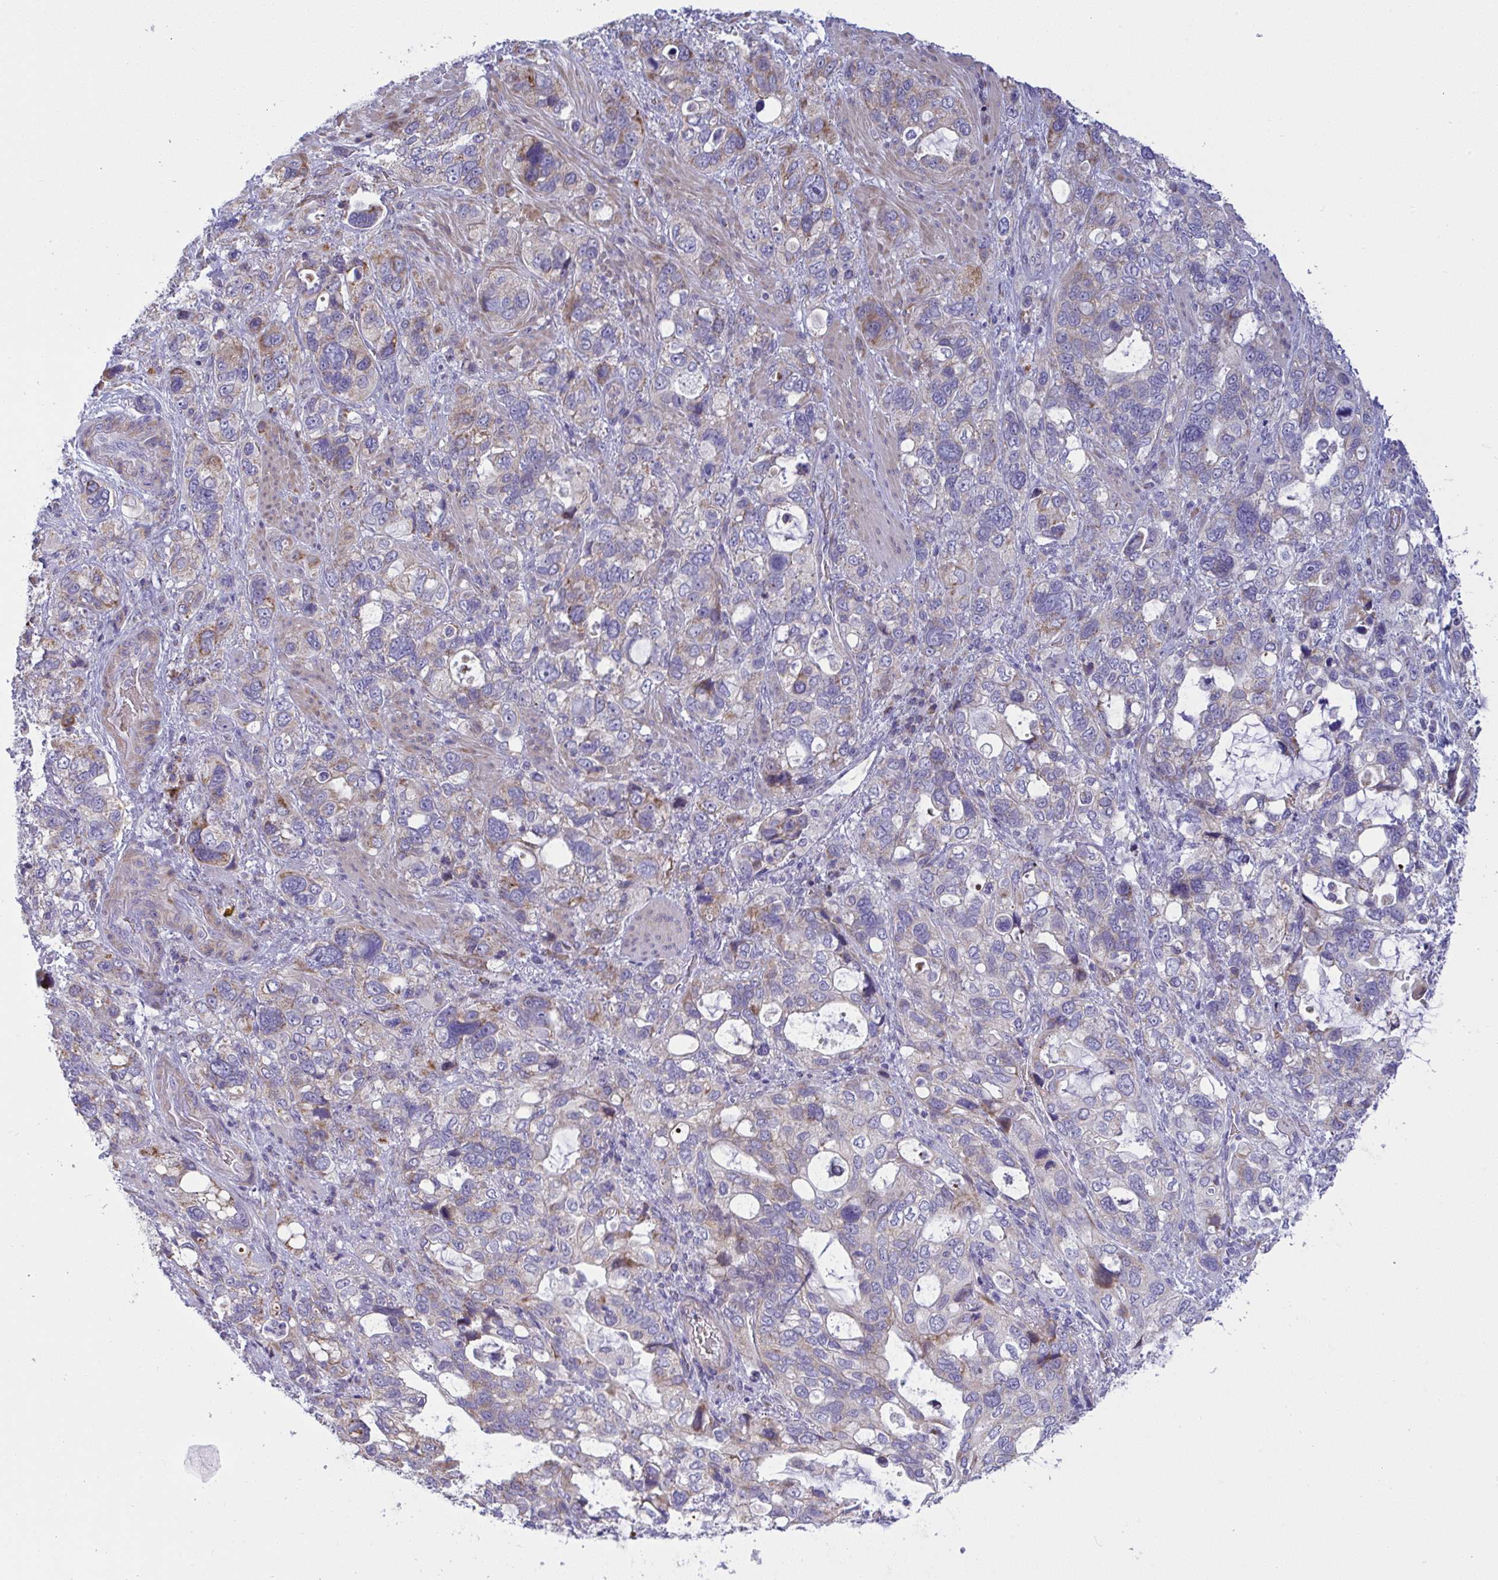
{"staining": {"intensity": "moderate", "quantity": "<25%", "location": "cytoplasmic/membranous"}, "tissue": "stomach cancer", "cell_type": "Tumor cells", "image_type": "cancer", "snomed": [{"axis": "morphology", "description": "Adenocarcinoma, NOS"}, {"axis": "topography", "description": "Stomach, upper"}], "caption": "Immunohistochemical staining of adenocarcinoma (stomach) exhibits low levels of moderate cytoplasmic/membranous protein expression in approximately <25% of tumor cells.", "gene": "NTN1", "patient": {"sex": "female", "age": 81}}